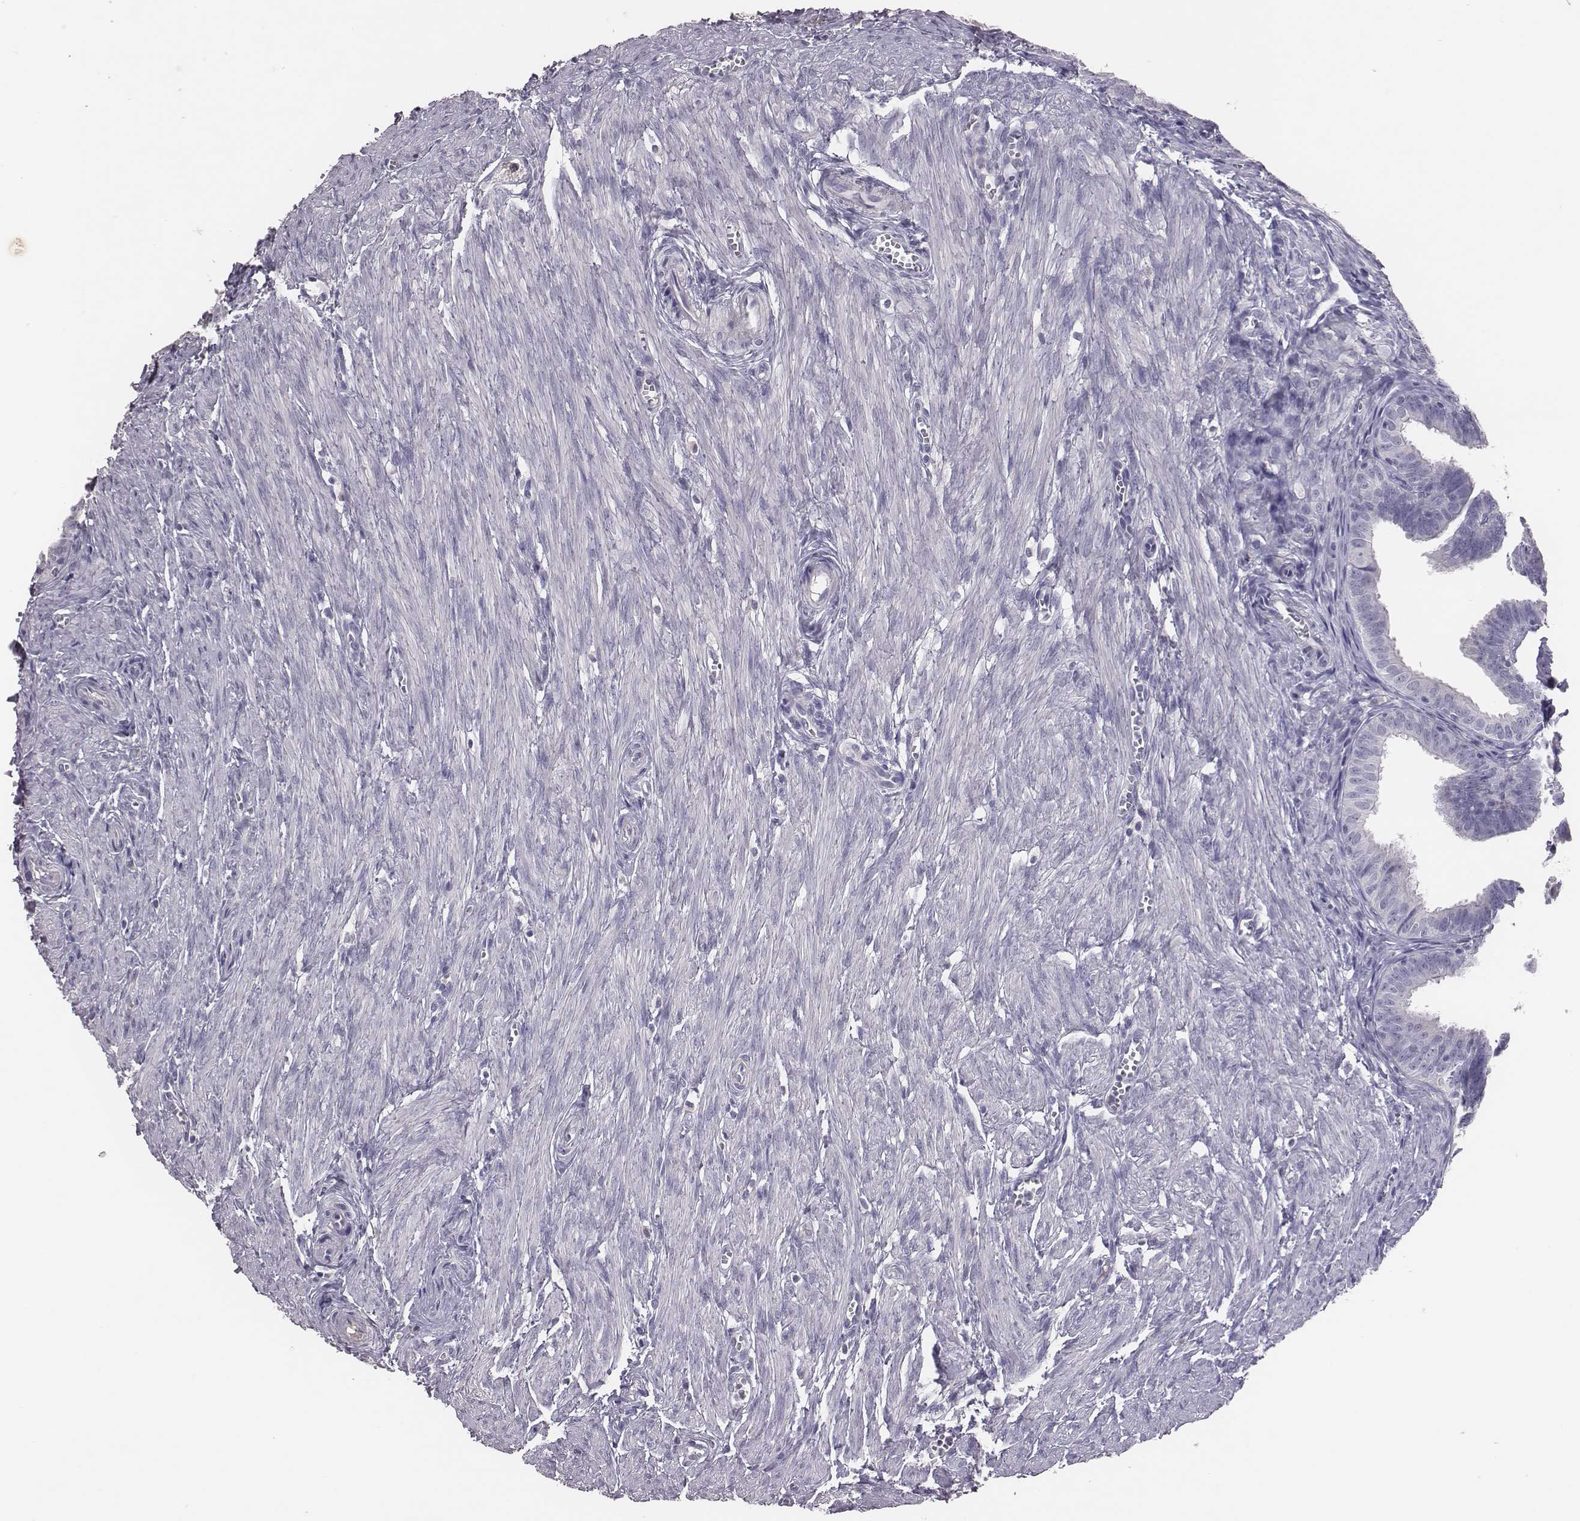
{"staining": {"intensity": "negative", "quantity": "none", "location": "none"}, "tissue": "fallopian tube", "cell_type": "Glandular cells", "image_type": "normal", "snomed": [{"axis": "morphology", "description": "Normal tissue, NOS"}, {"axis": "topography", "description": "Fallopian tube"}], "caption": "This photomicrograph is of benign fallopian tube stained with immunohistochemistry to label a protein in brown with the nuclei are counter-stained blue. There is no positivity in glandular cells. Nuclei are stained in blue.", "gene": "EN1", "patient": {"sex": "female", "age": 25}}